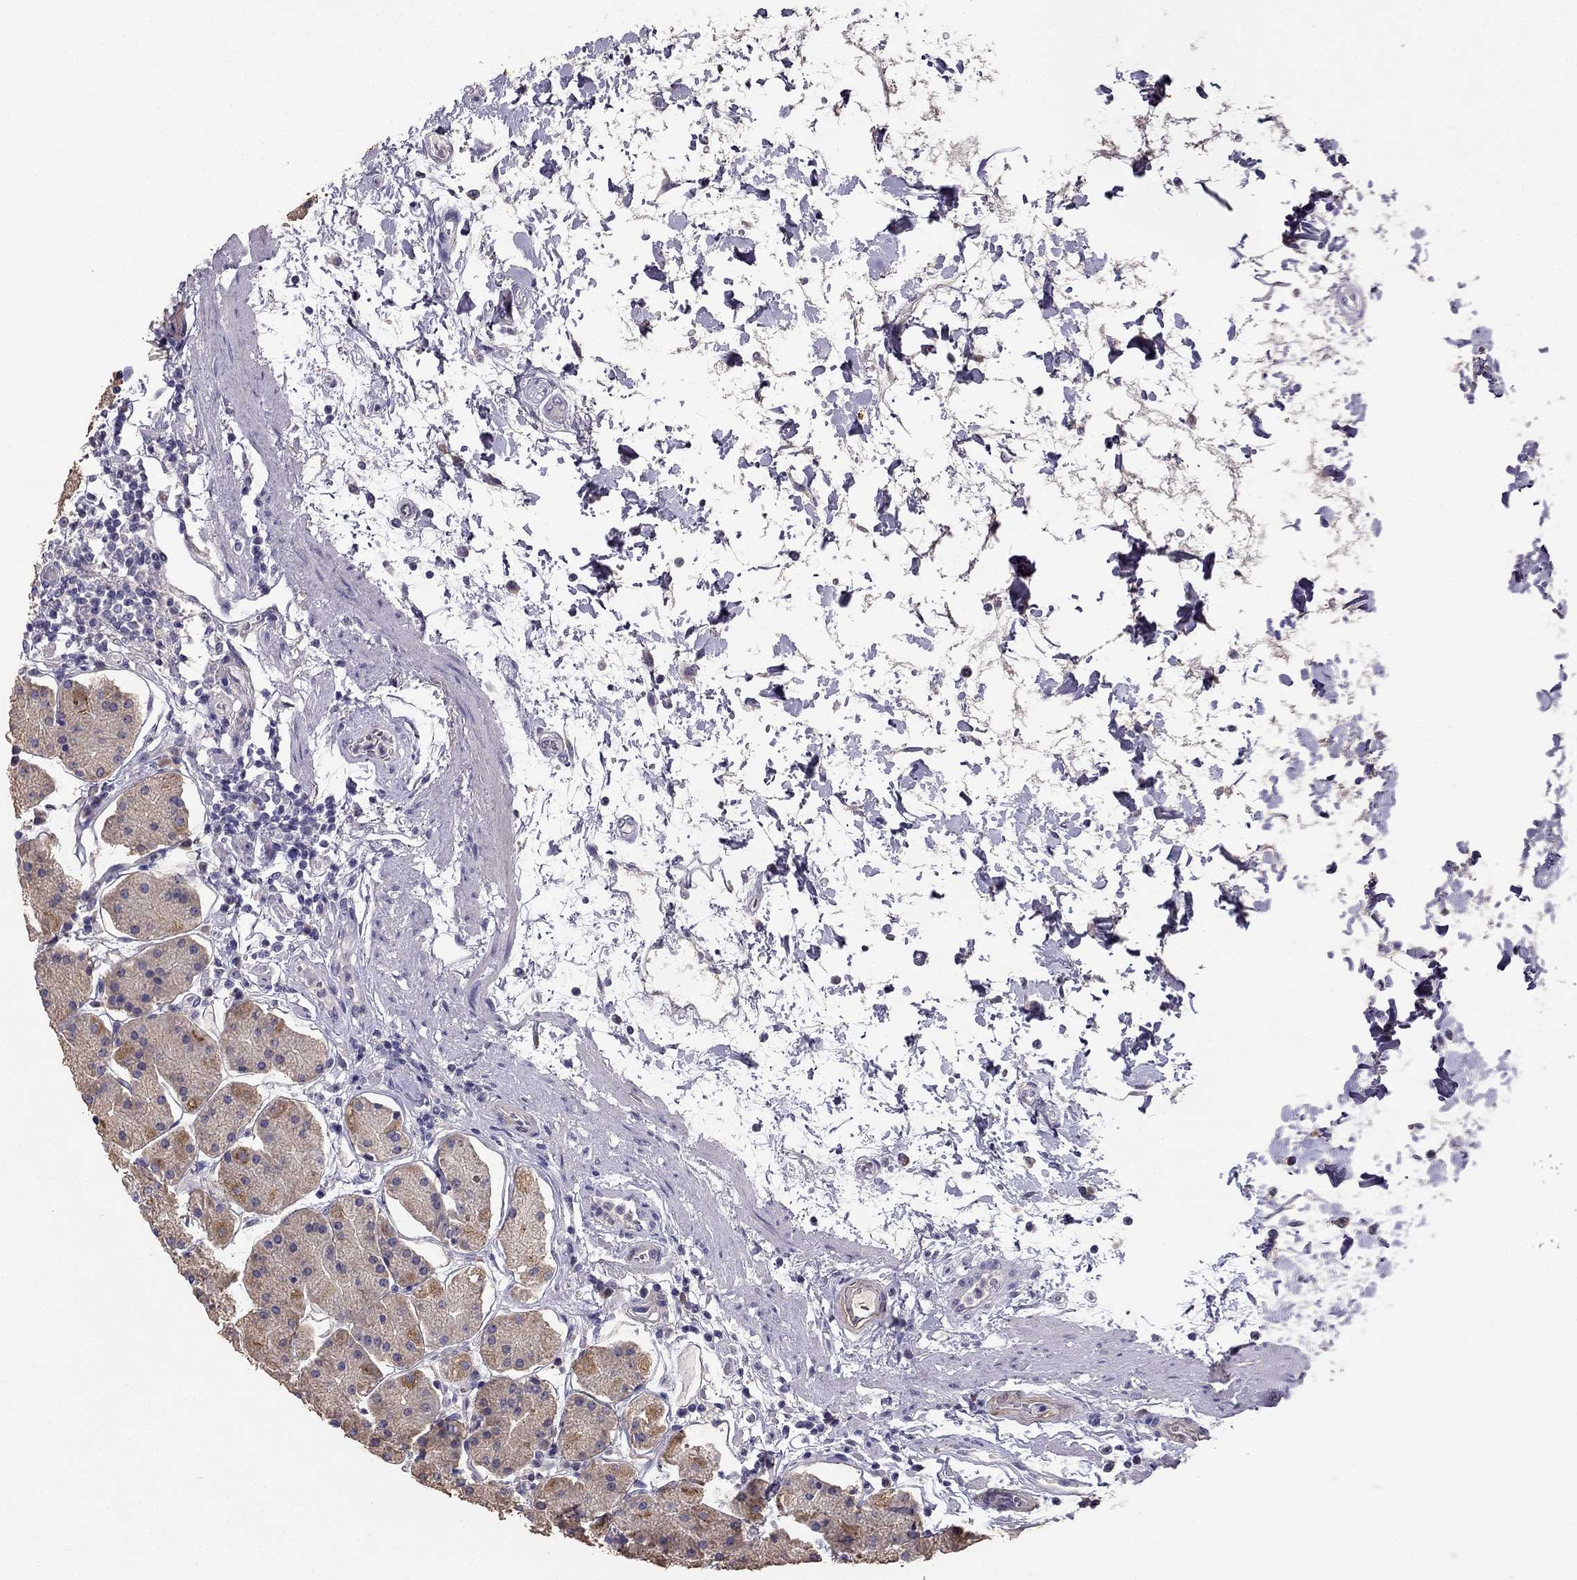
{"staining": {"intensity": "moderate", "quantity": "<25%", "location": "cytoplasmic/membranous"}, "tissue": "stomach", "cell_type": "Glandular cells", "image_type": "normal", "snomed": [{"axis": "morphology", "description": "Normal tissue, NOS"}, {"axis": "topography", "description": "Stomach"}], "caption": "Immunohistochemical staining of unremarkable stomach demonstrates moderate cytoplasmic/membranous protein expression in about <25% of glandular cells.", "gene": "CDH9", "patient": {"sex": "male", "age": 54}}